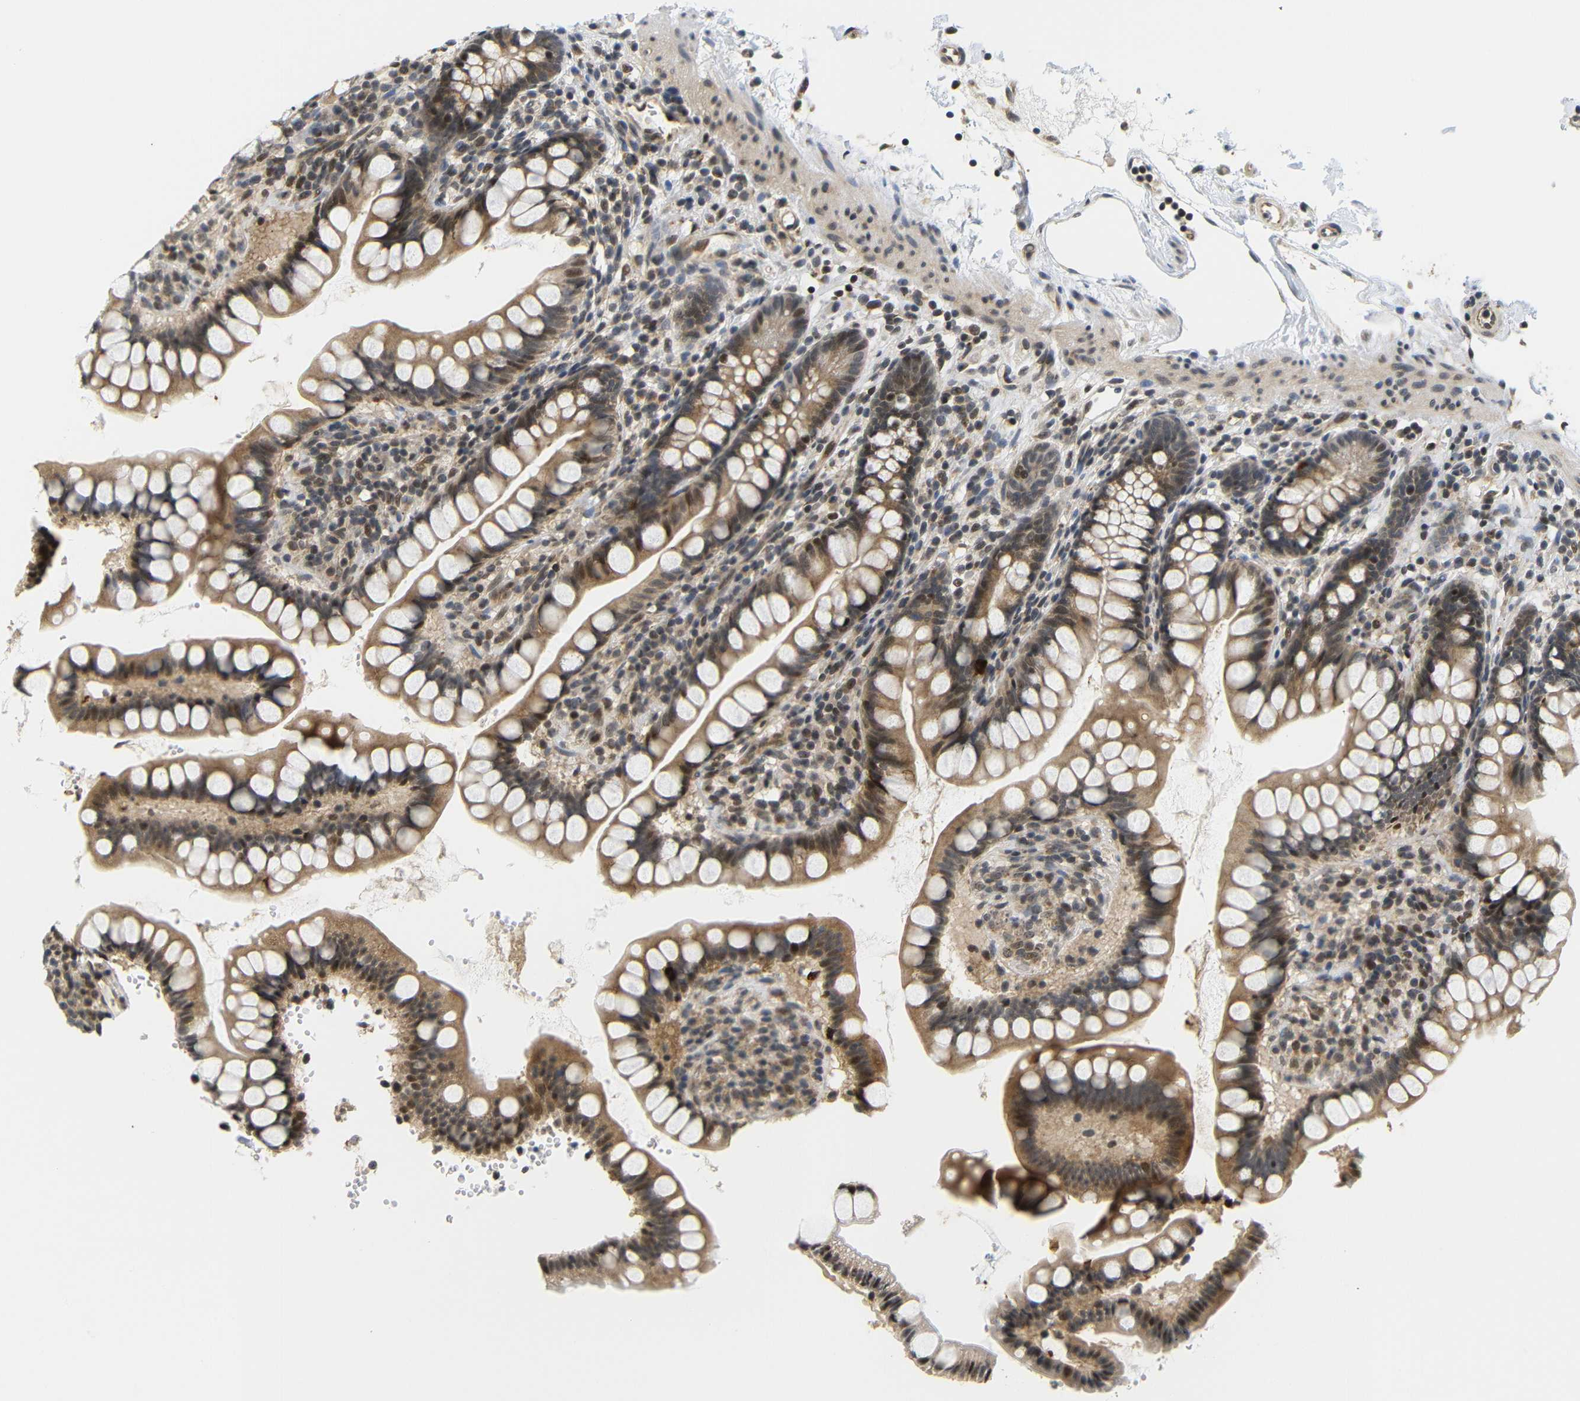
{"staining": {"intensity": "weak", "quantity": ">75%", "location": "cytoplasmic/membranous,nuclear"}, "tissue": "small intestine", "cell_type": "Glandular cells", "image_type": "normal", "snomed": [{"axis": "morphology", "description": "Normal tissue, NOS"}, {"axis": "topography", "description": "Small intestine"}], "caption": "Immunohistochemistry image of benign small intestine: human small intestine stained using immunohistochemistry exhibits low levels of weak protein expression localized specifically in the cytoplasmic/membranous,nuclear of glandular cells, appearing as a cytoplasmic/membranous,nuclear brown color.", "gene": "GJA5", "patient": {"sex": "female", "age": 84}}